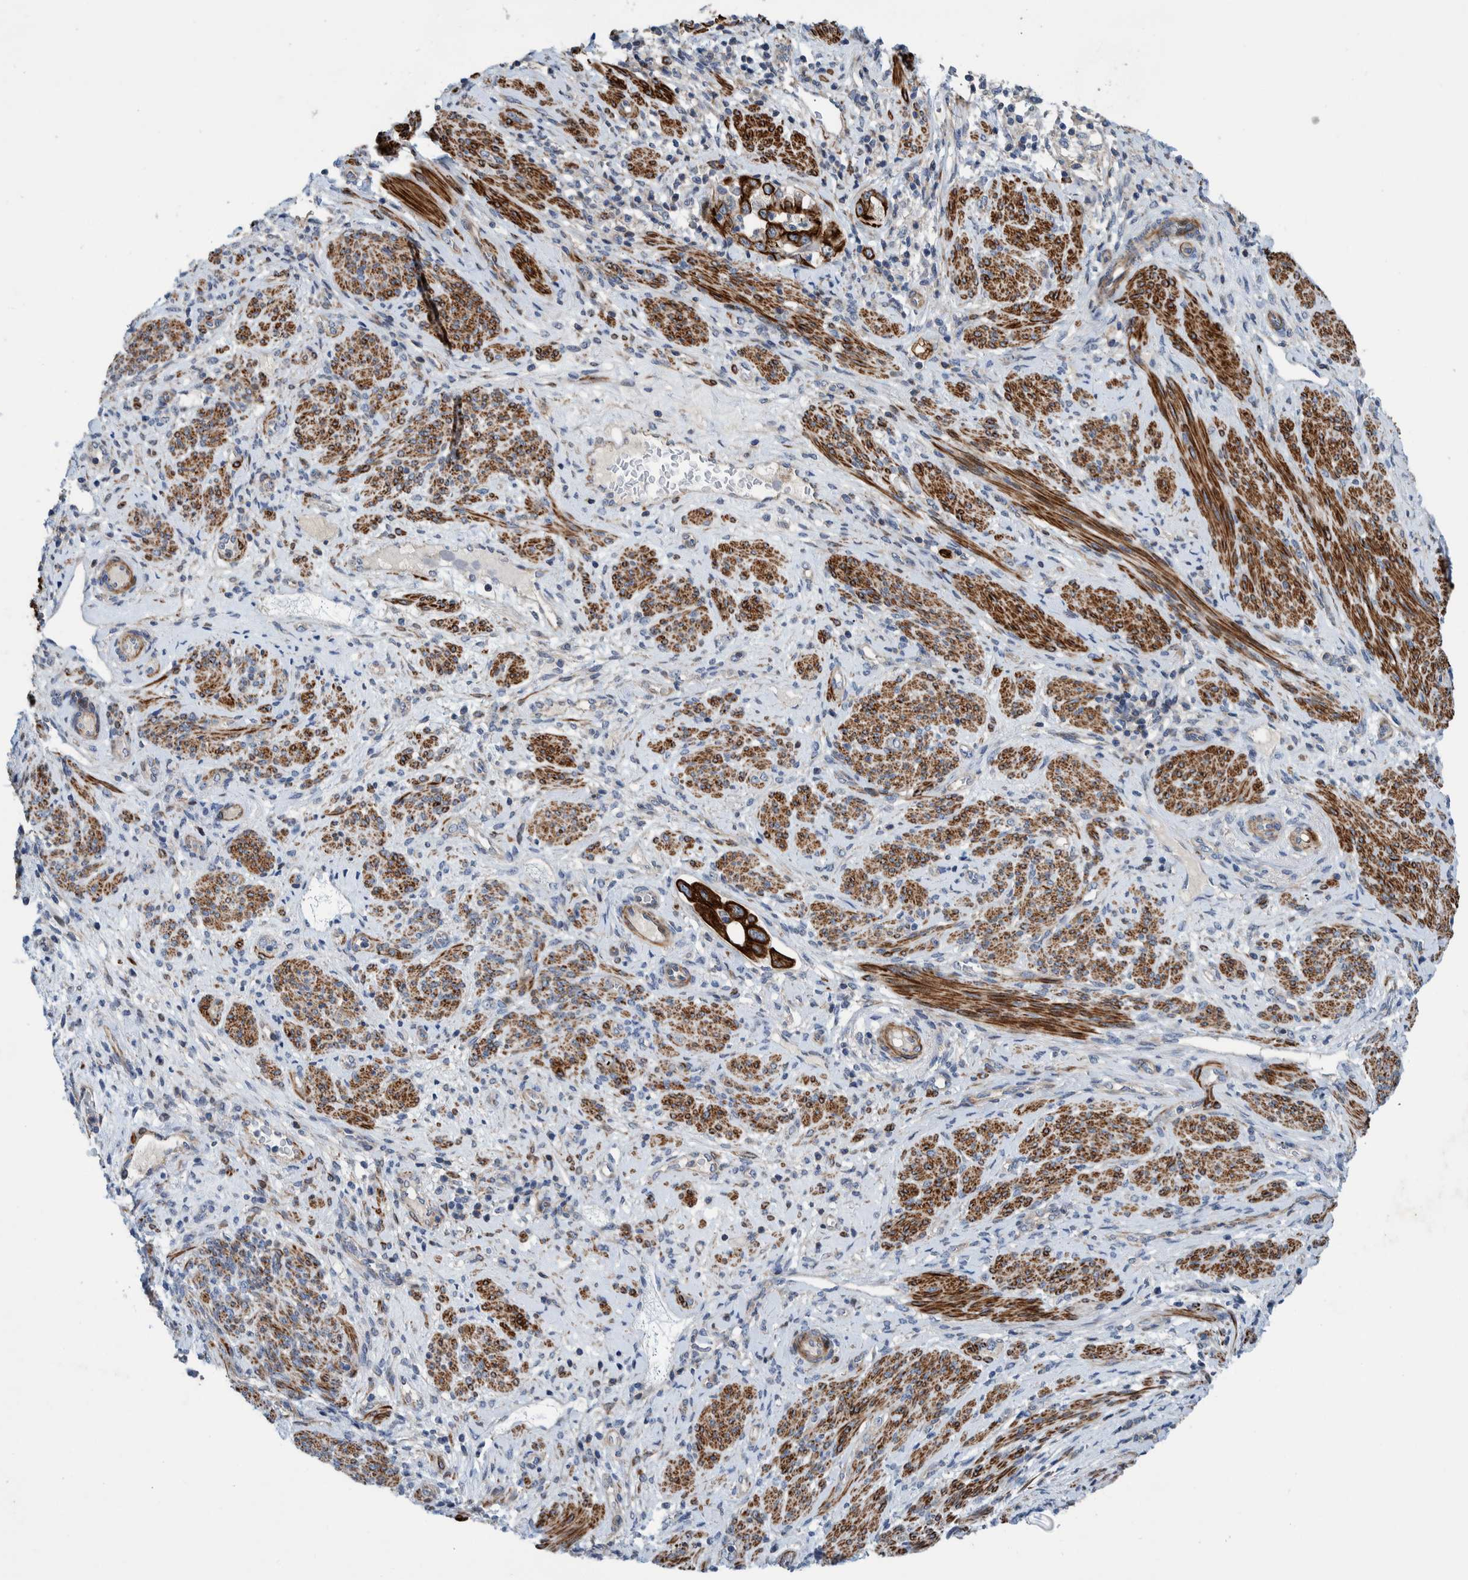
{"staining": {"intensity": "strong", "quantity": ">75%", "location": "cytoplasmic/membranous"}, "tissue": "endometrial cancer", "cell_type": "Tumor cells", "image_type": "cancer", "snomed": [{"axis": "morphology", "description": "Adenocarcinoma, NOS"}, {"axis": "topography", "description": "Endometrium"}], "caption": "Adenocarcinoma (endometrial) stained with a brown dye reveals strong cytoplasmic/membranous positive staining in approximately >75% of tumor cells.", "gene": "MKS1", "patient": {"sex": "female", "age": 85}}